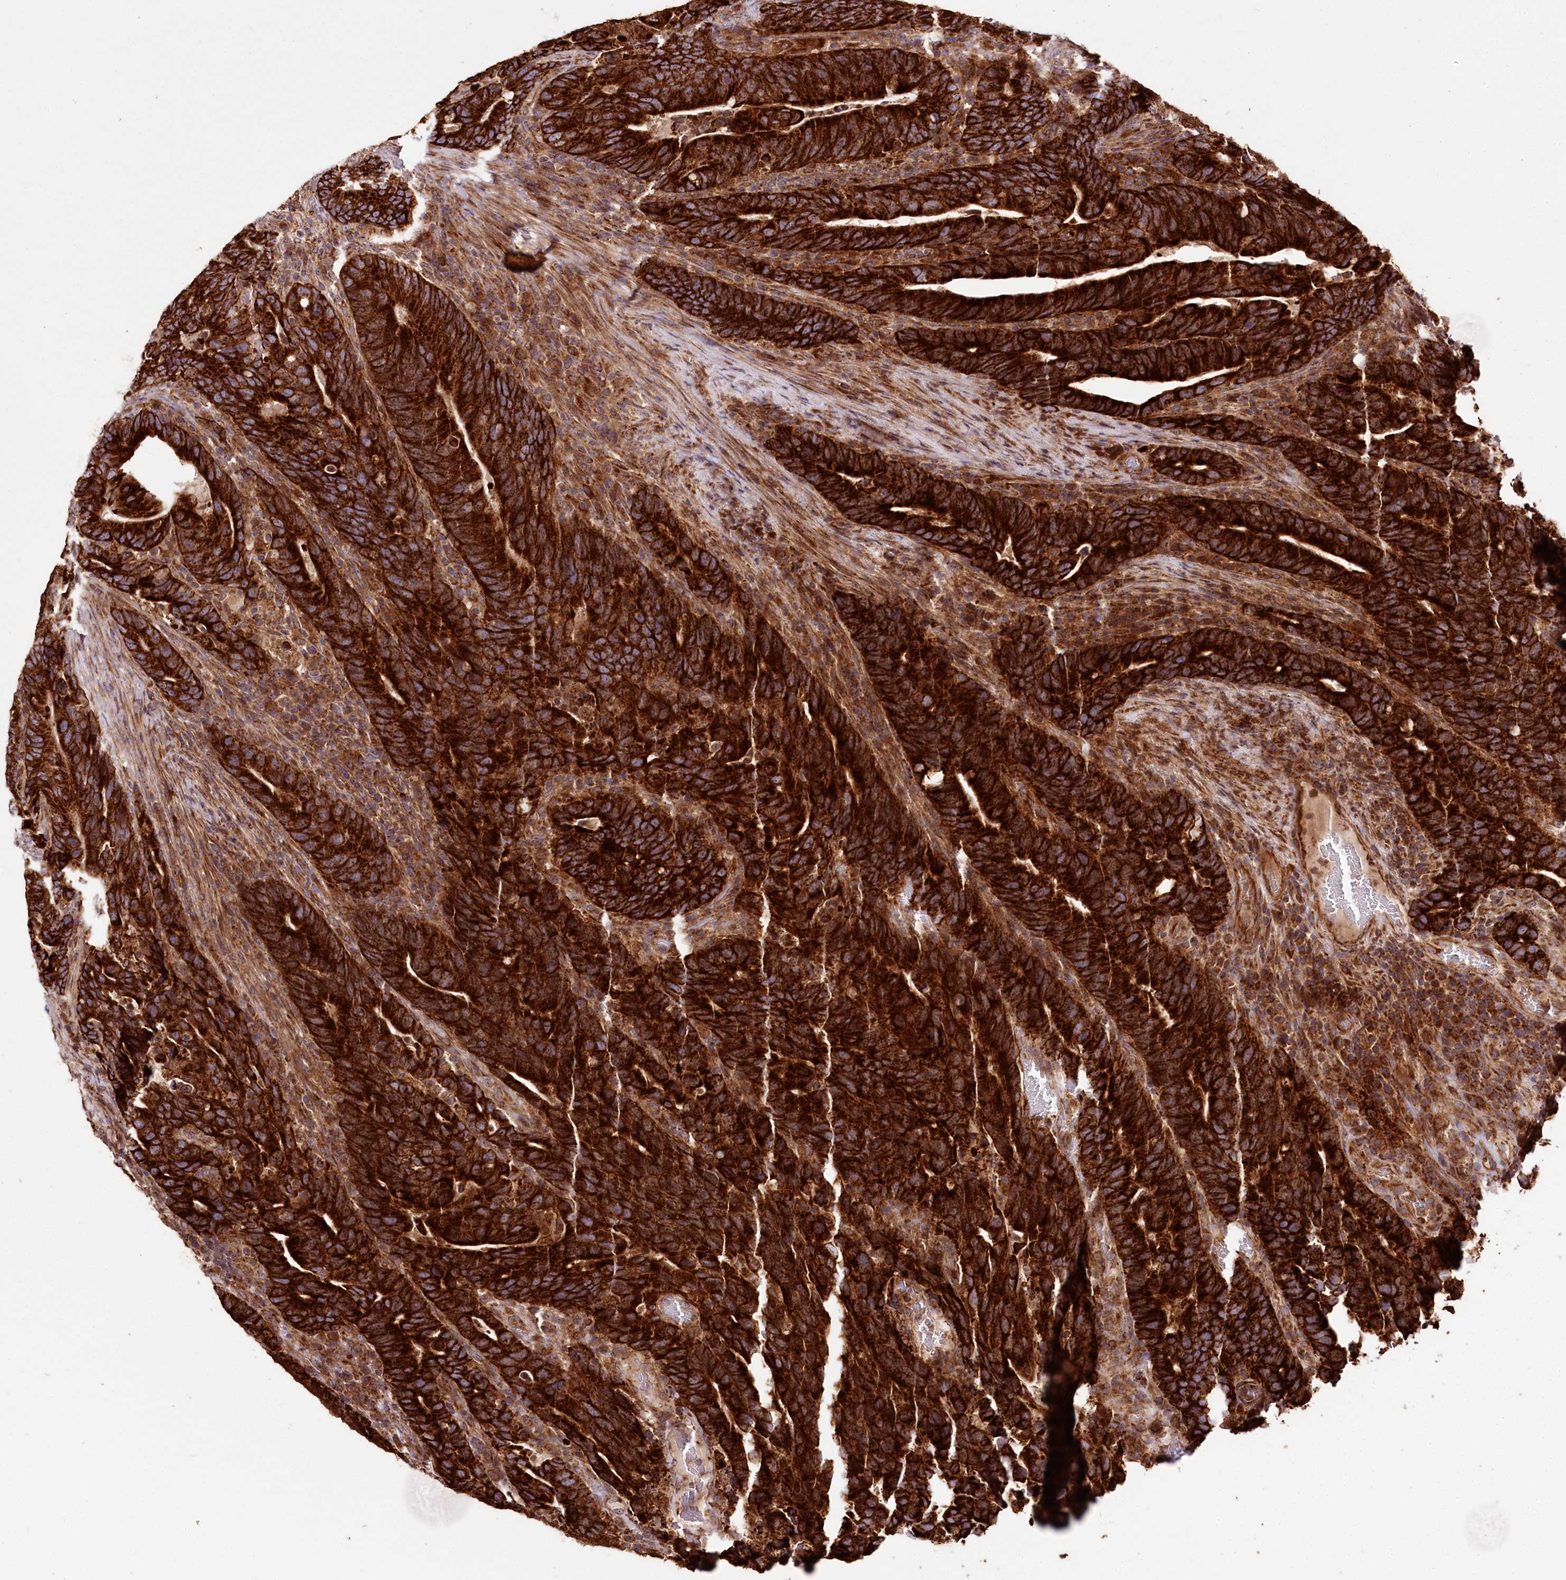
{"staining": {"intensity": "strong", "quantity": ">75%", "location": "cytoplasmic/membranous"}, "tissue": "colorectal cancer", "cell_type": "Tumor cells", "image_type": "cancer", "snomed": [{"axis": "morphology", "description": "Adenocarcinoma, NOS"}, {"axis": "topography", "description": "Colon"}], "caption": "This micrograph exhibits adenocarcinoma (colorectal) stained with immunohistochemistry (IHC) to label a protein in brown. The cytoplasmic/membranous of tumor cells show strong positivity for the protein. Nuclei are counter-stained blue.", "gene": "RAB7A", "patient": {"sex": "female", "age": 66}}